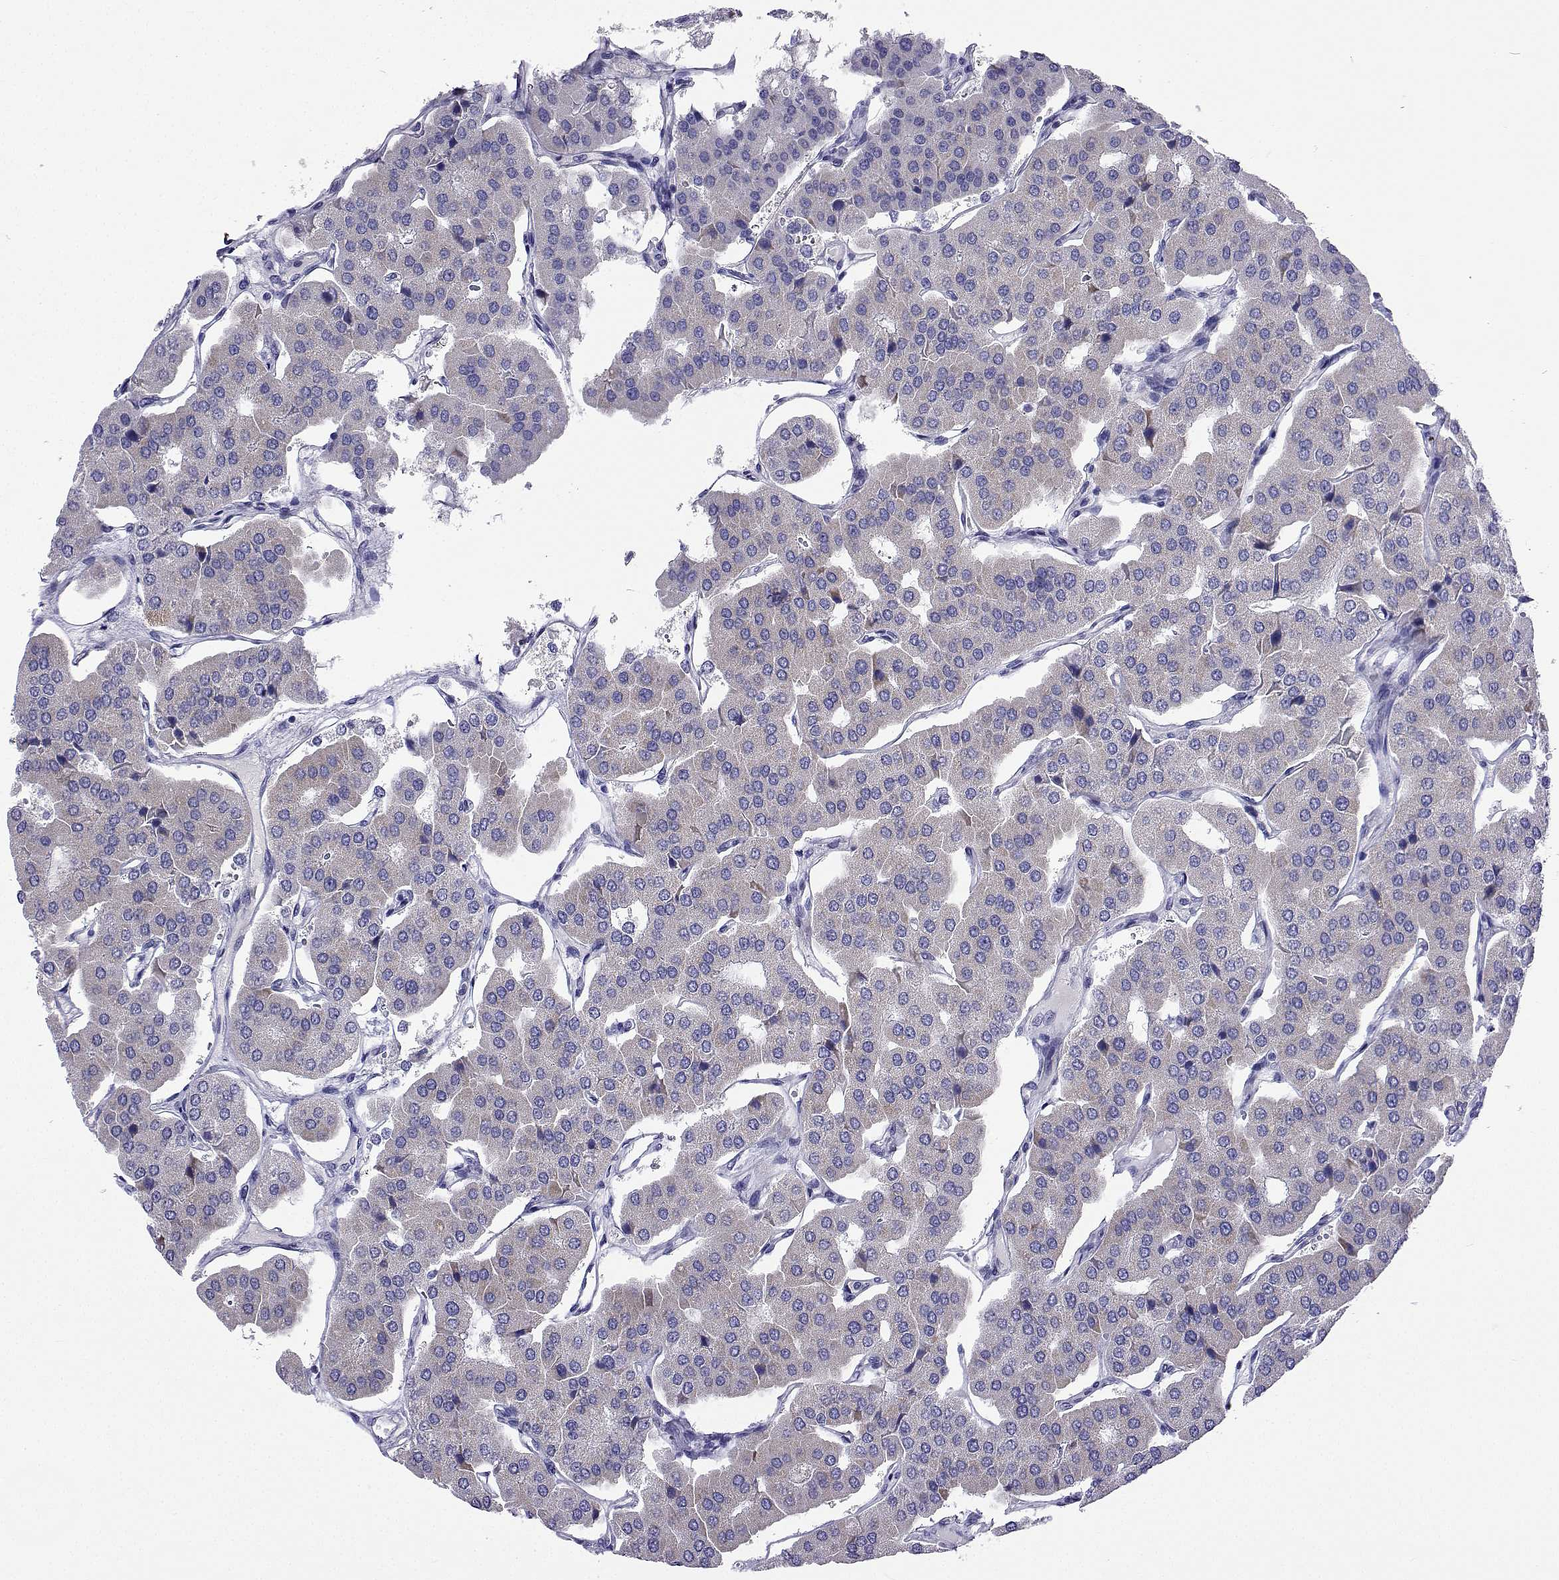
{"staining": {"intensity": "negative", "quantity": "none", "location": "none"}, "tissue": "parathyroid gland", "cell_type": "Glandular cells", "image_type": "normal", "snomed": [{"axis": "morphology", "description": "Normal tissue, NOS"}, {"axis": "morphology", "description": "Adenoma, NOS"}, {"axis": "topography", "description": "Parathyroid gland"}], "caption": "DAB (3,3'-diaminobenzidine) immunohistochemical staining of normal parathyroid gland reveals no significant expression in glandular cells. The staining was performed using DAB (3,3'-diaminobenzidine) to visualize the protein expression in brown, while the nuclei were stained in blue with hematoxylin (Magnification: 20x).", "gene": "UMODL1", "patient": {"sex": "female", "age": 86}}